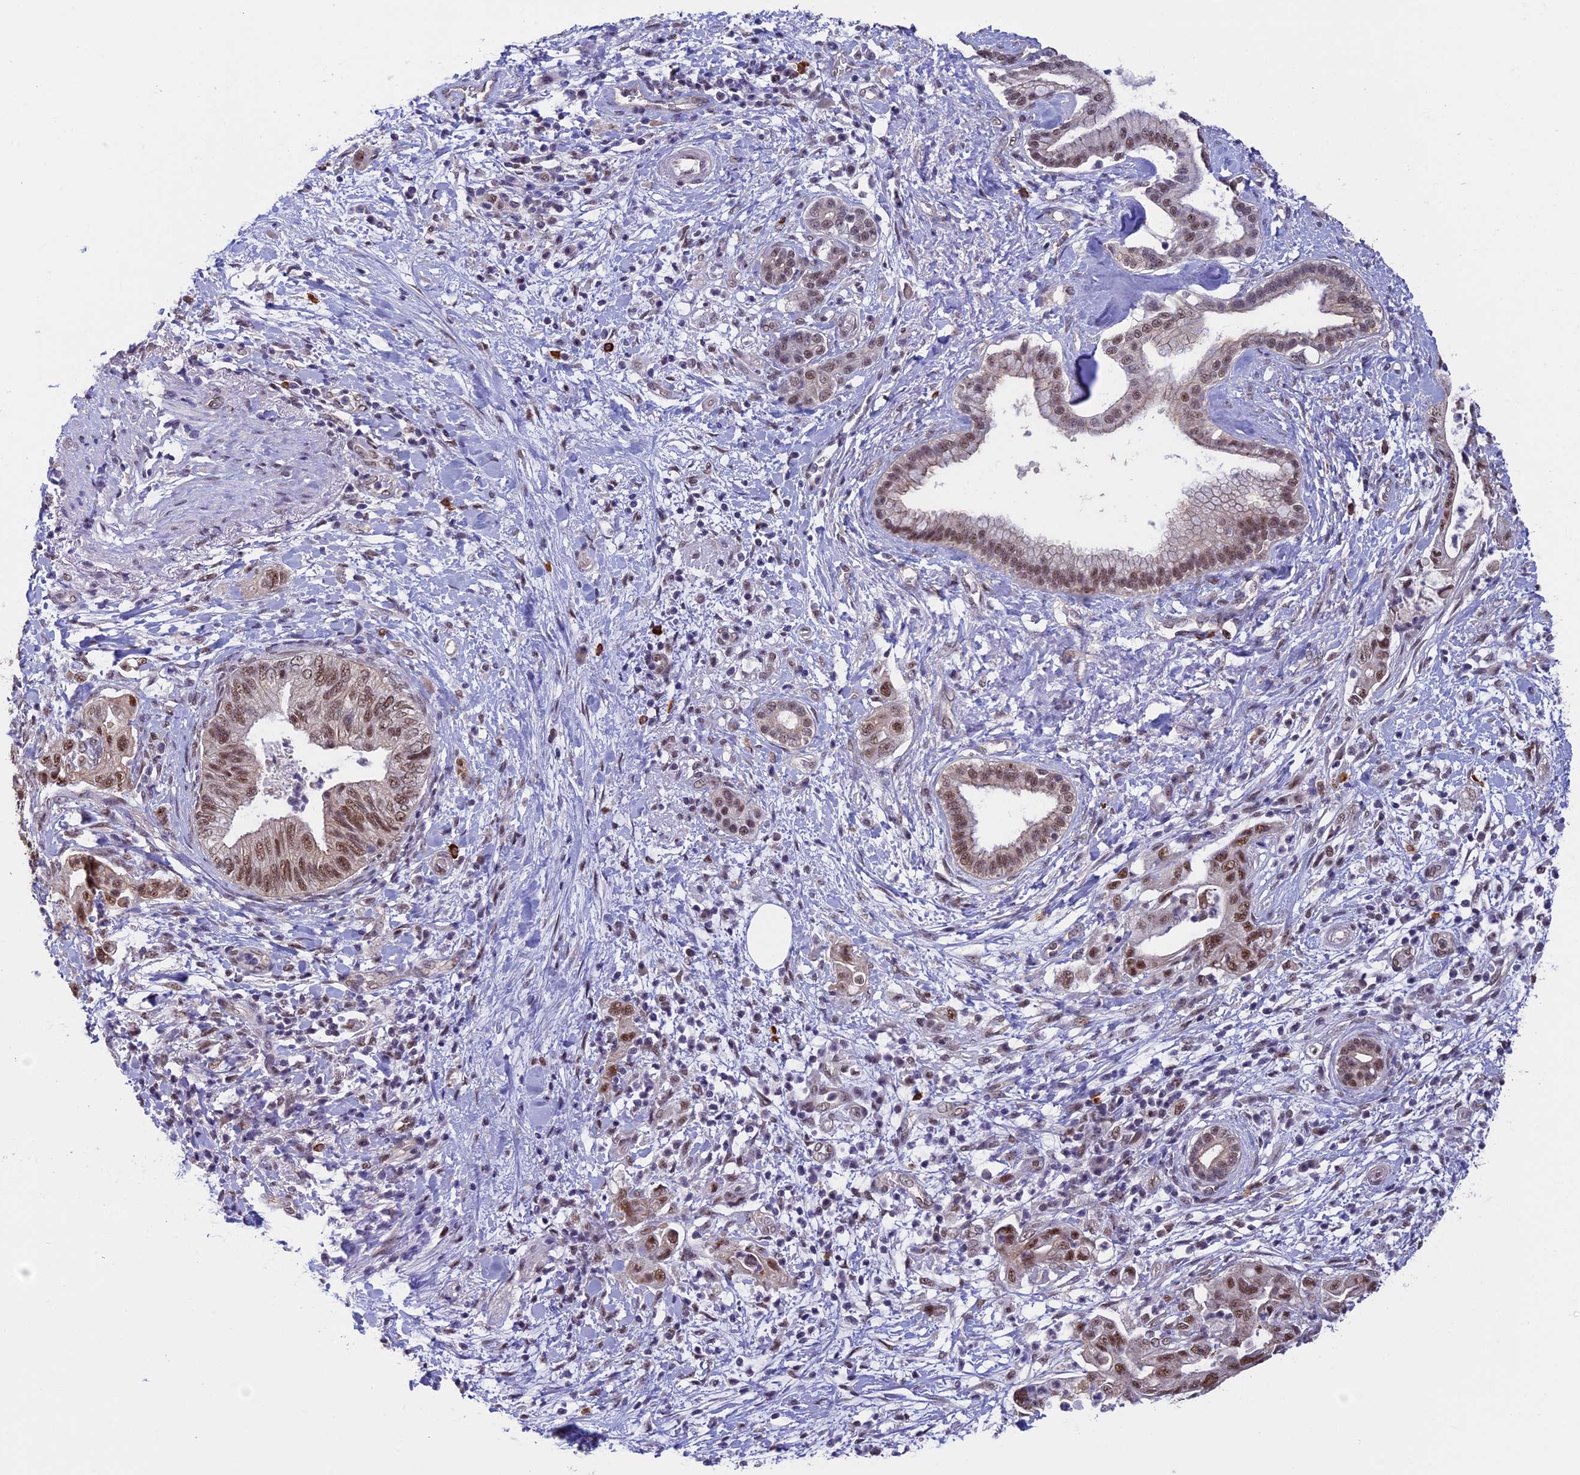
{"staining": {"intensity": "moderate", "quantity": ">75%", "location": "nuclear"}, "tissue": "pancreatic cancer", "cell_type": "Tumor cells", "image_type": "cancer", "snomed": [{"axis": "morphology", "description": "Adenocarcinoma, NOS"}, {"axis": "topography", "description": "Pancreas"}], "caption": "About >75% of tumor cells in pancreatic cancer exhibit moderate nuclear protein expression as visualized by brown immunohistochemical staining.", "gene": "RNF40", "patient": {"sex": "female", "age": 73}}